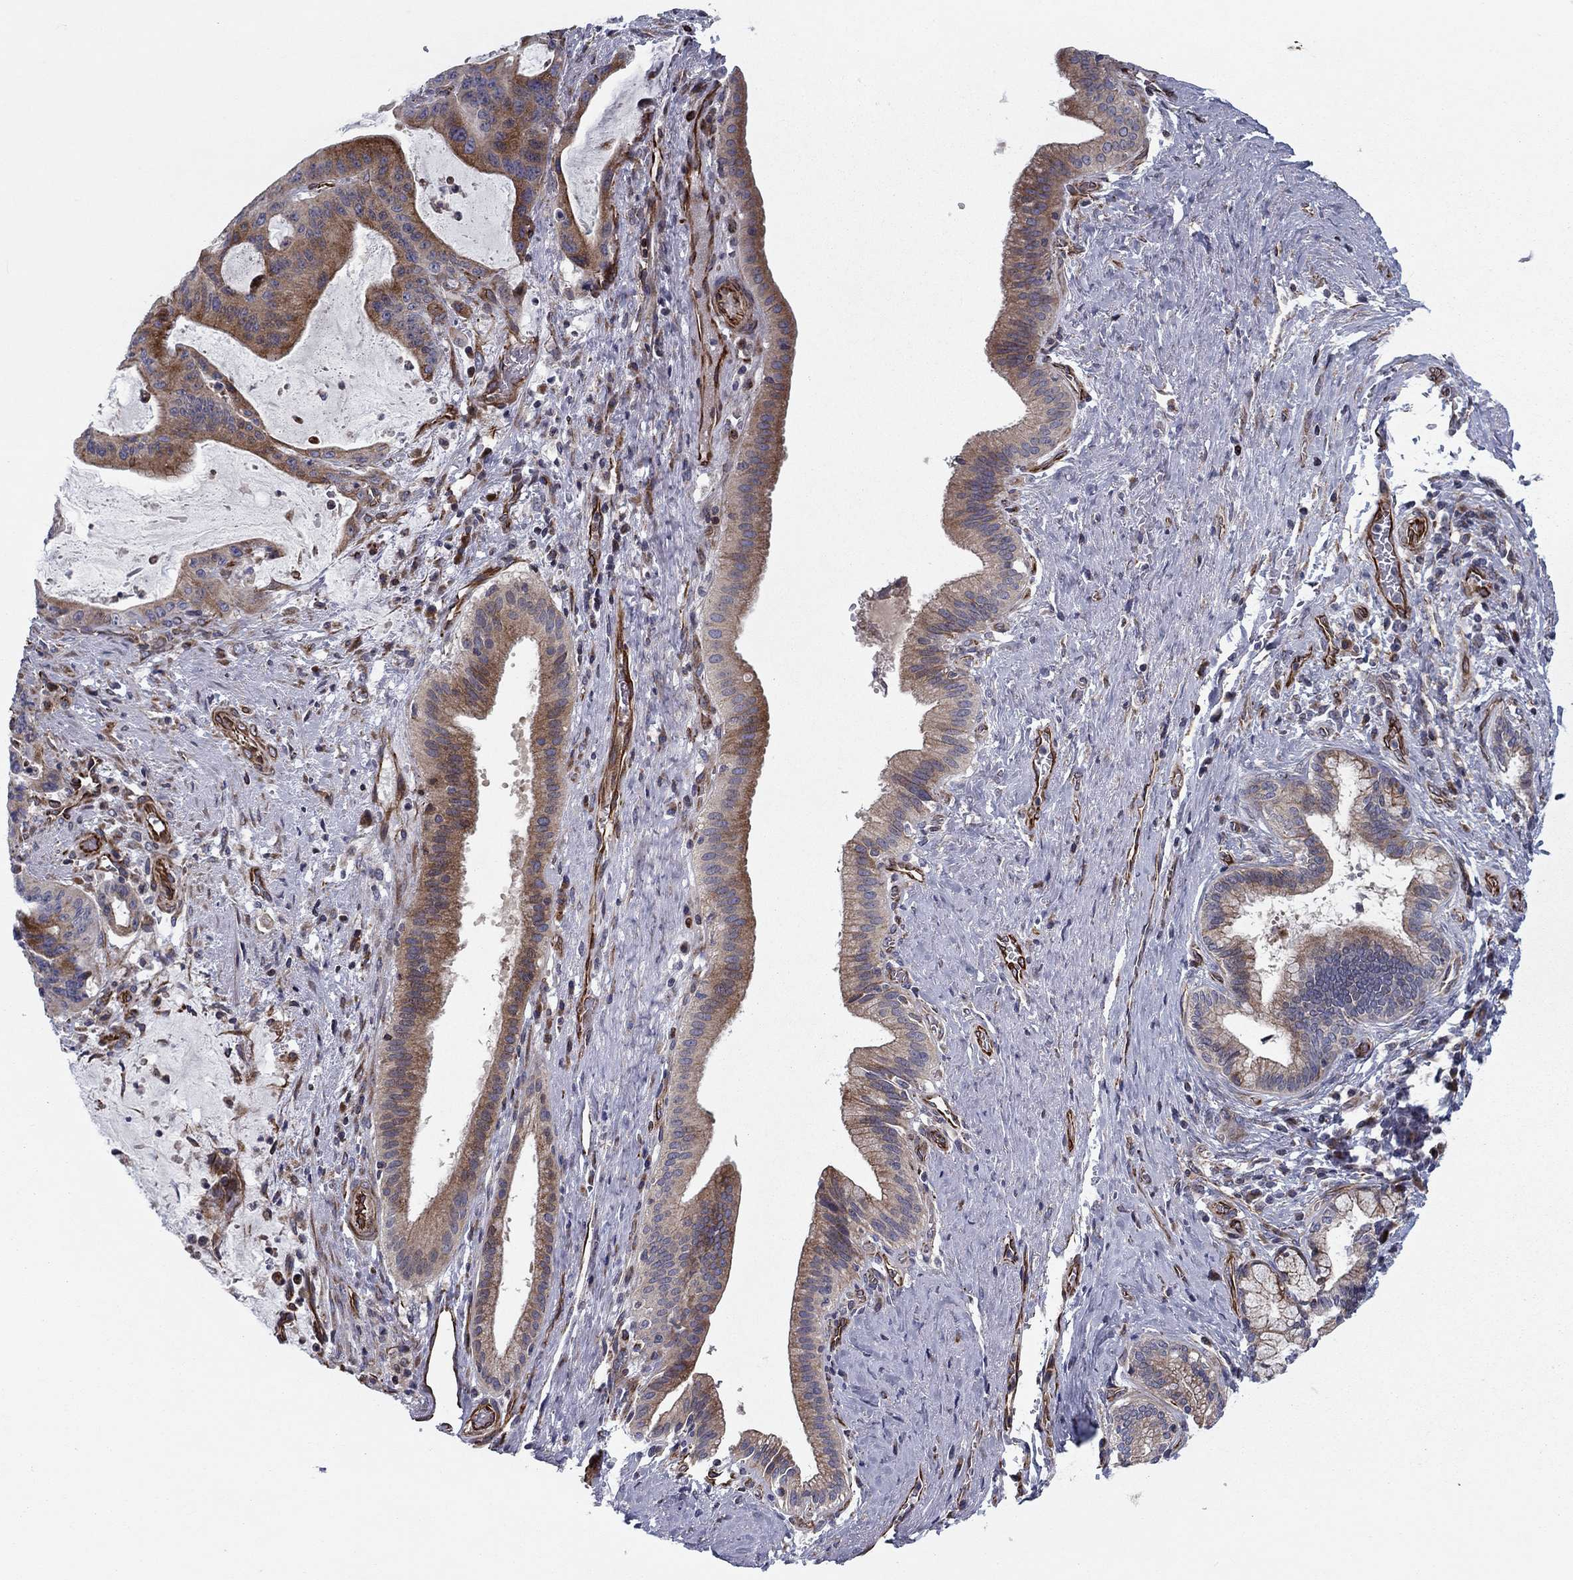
{"staining": {"intensity": "moderate", "quantity": "25%-75%", "location": "cytoplasmic/membranous"}, "tissue": "liver cancer", "cell_type": "Tumor cells", "image_type": "cancer", "snomed": [{"axis": "morphology", "description": "Cholangiocarcinoma"}, {"axis": "topography", "description": "Liver"}], "caption": "A micrograph of human cholangiocarcinoma (liver) stained for a protein displays moderate cytoplasmic/membranous brown staining in tumor cells. (DAB IHC, brown staining for protein, blue staining for nuclei).", "gene": "CLSTN1", "patient": {"sex": "female", "age": 73}}